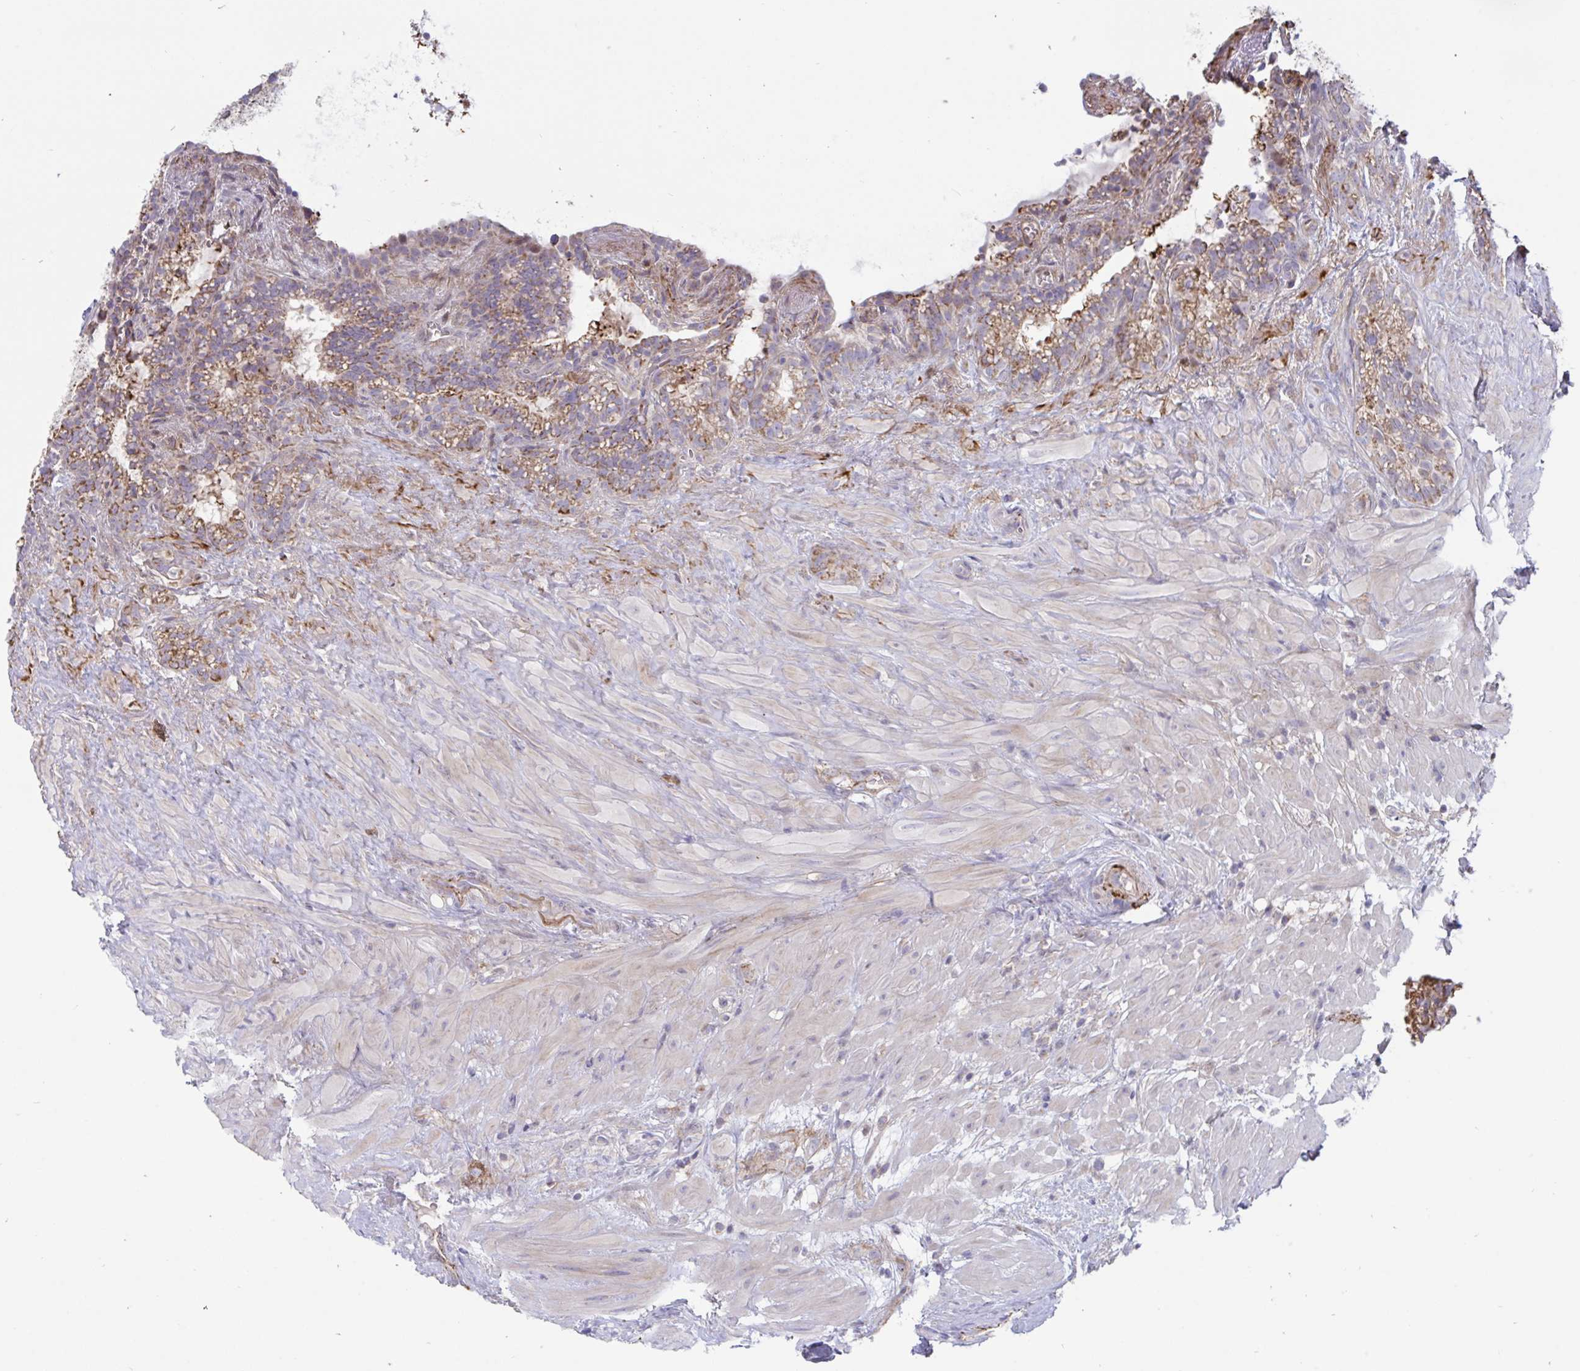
{"staining": {"intensity": "weak", "quantity": "25%-75%", "location": "cytoplasmic/membranous"}, "tissue": "seminal vesicle", "cell_type": "Glandular cells", "image_type": "normal", "snomed": [{"axis": "morphology", "description": "Normal tissue, NOS"}, {"axis": "topography", "description": "Seminal veicle"}], "caption": "Protein expression by immunohistochemistry reveals weak cytoplasmic/membranous positivity in approximately 25%-75% of glandular cells in normal seminal vesicle.", "gene": "IL37", "patient": {"sex": "male", "age": 76}}